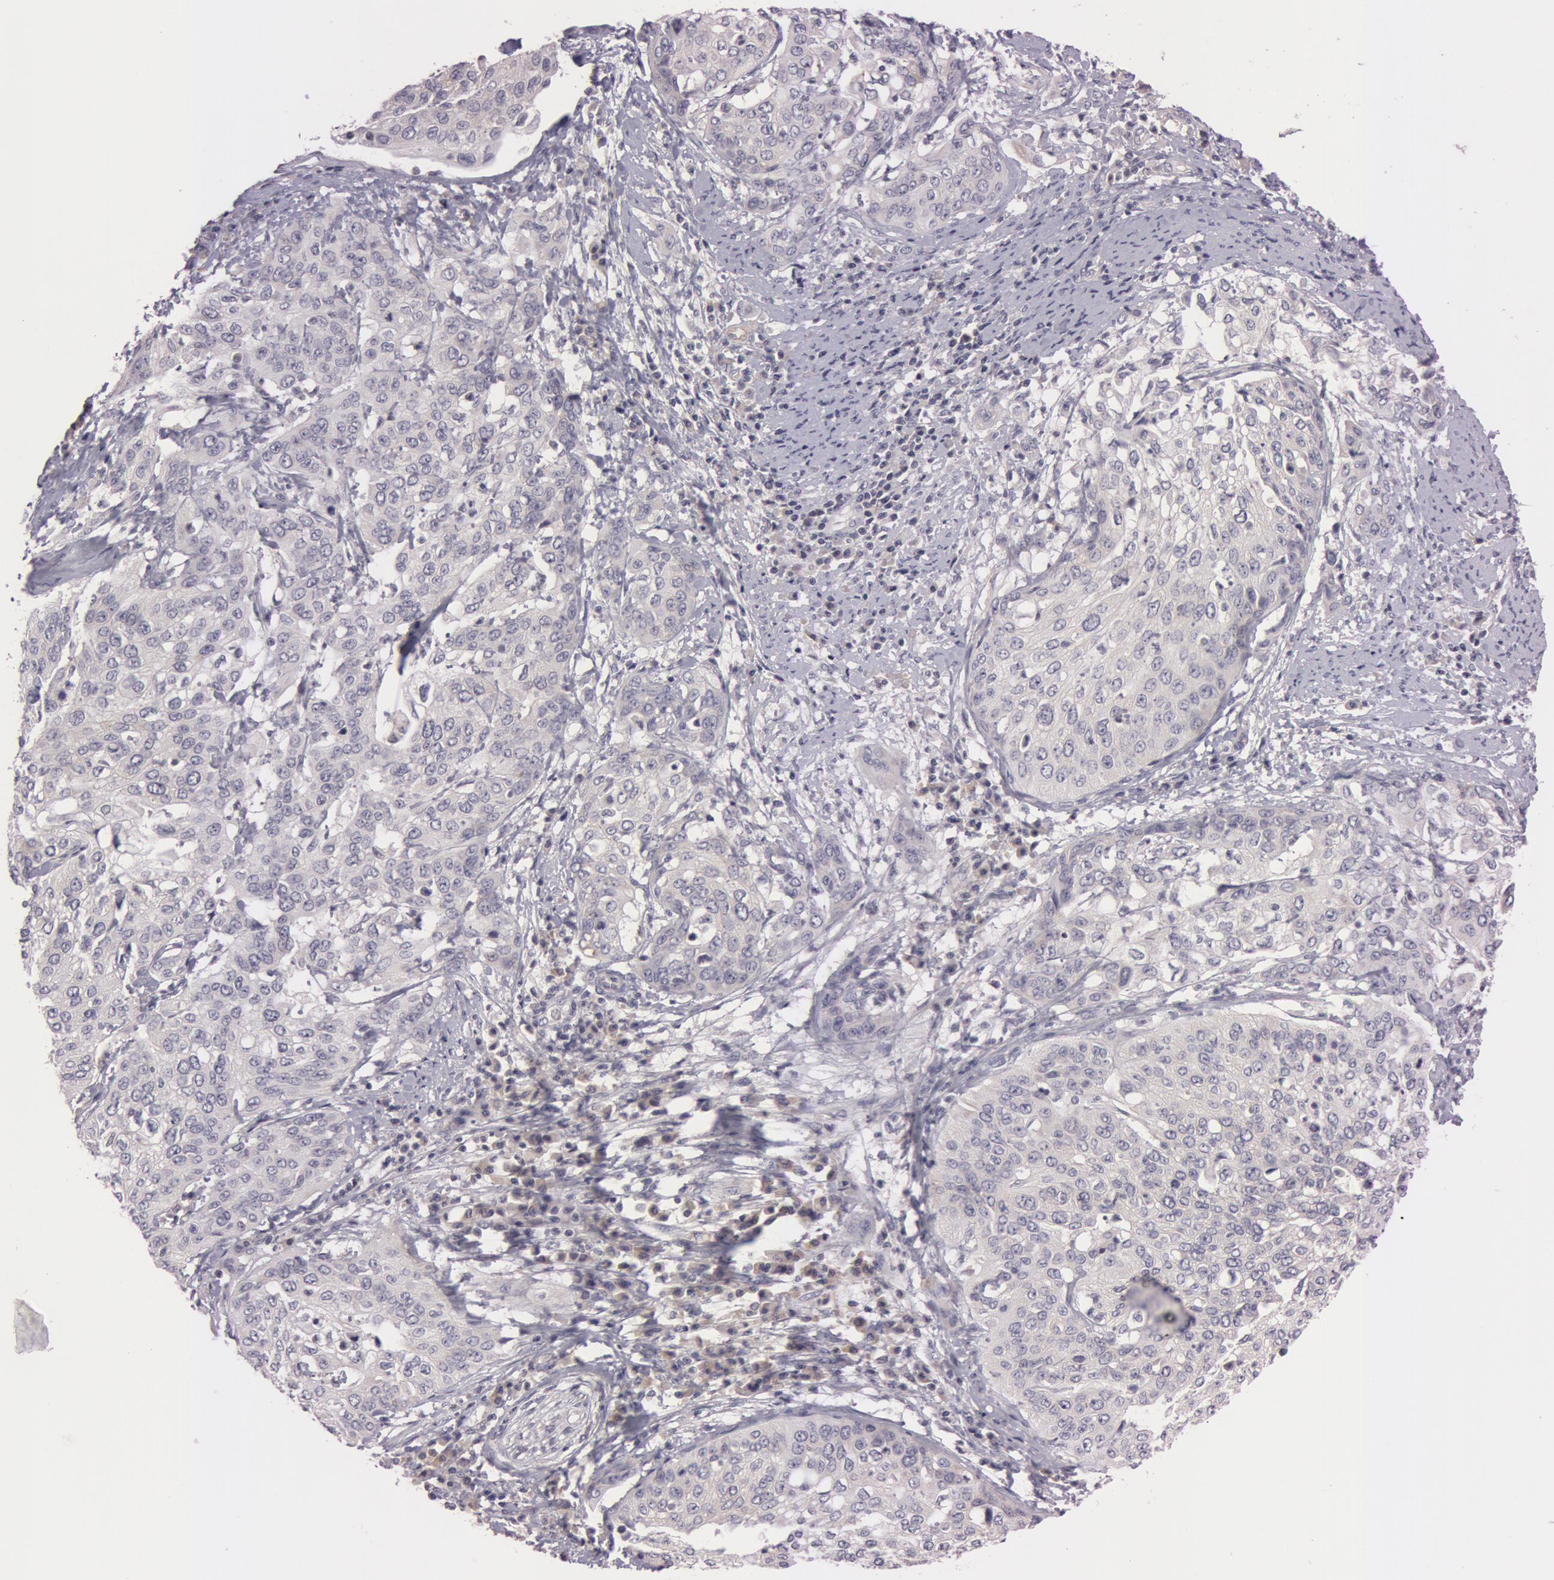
{"staining": {"intensity": "negative", "quantity": "none", "location": "none"}, "tissue": "cervical cancer", "cell_type": "Tumor cells", "image_type": "cancer", "snomed": [{"axis": "morphology", "description": "Squamous cell carcinoma, NOS"}, {"axis": "topography", "description": "Cervix"}], "caption": "High magnification brightfield microscopy of cervical cancer stained with DAB (3,3'-diaminobenzidine) (brown) and counterstained with hematoxylin (blue): tumor cells show no significant expression.", "gene": "RALGAPA1", "patient": {"sex": "female", "age": 41}}